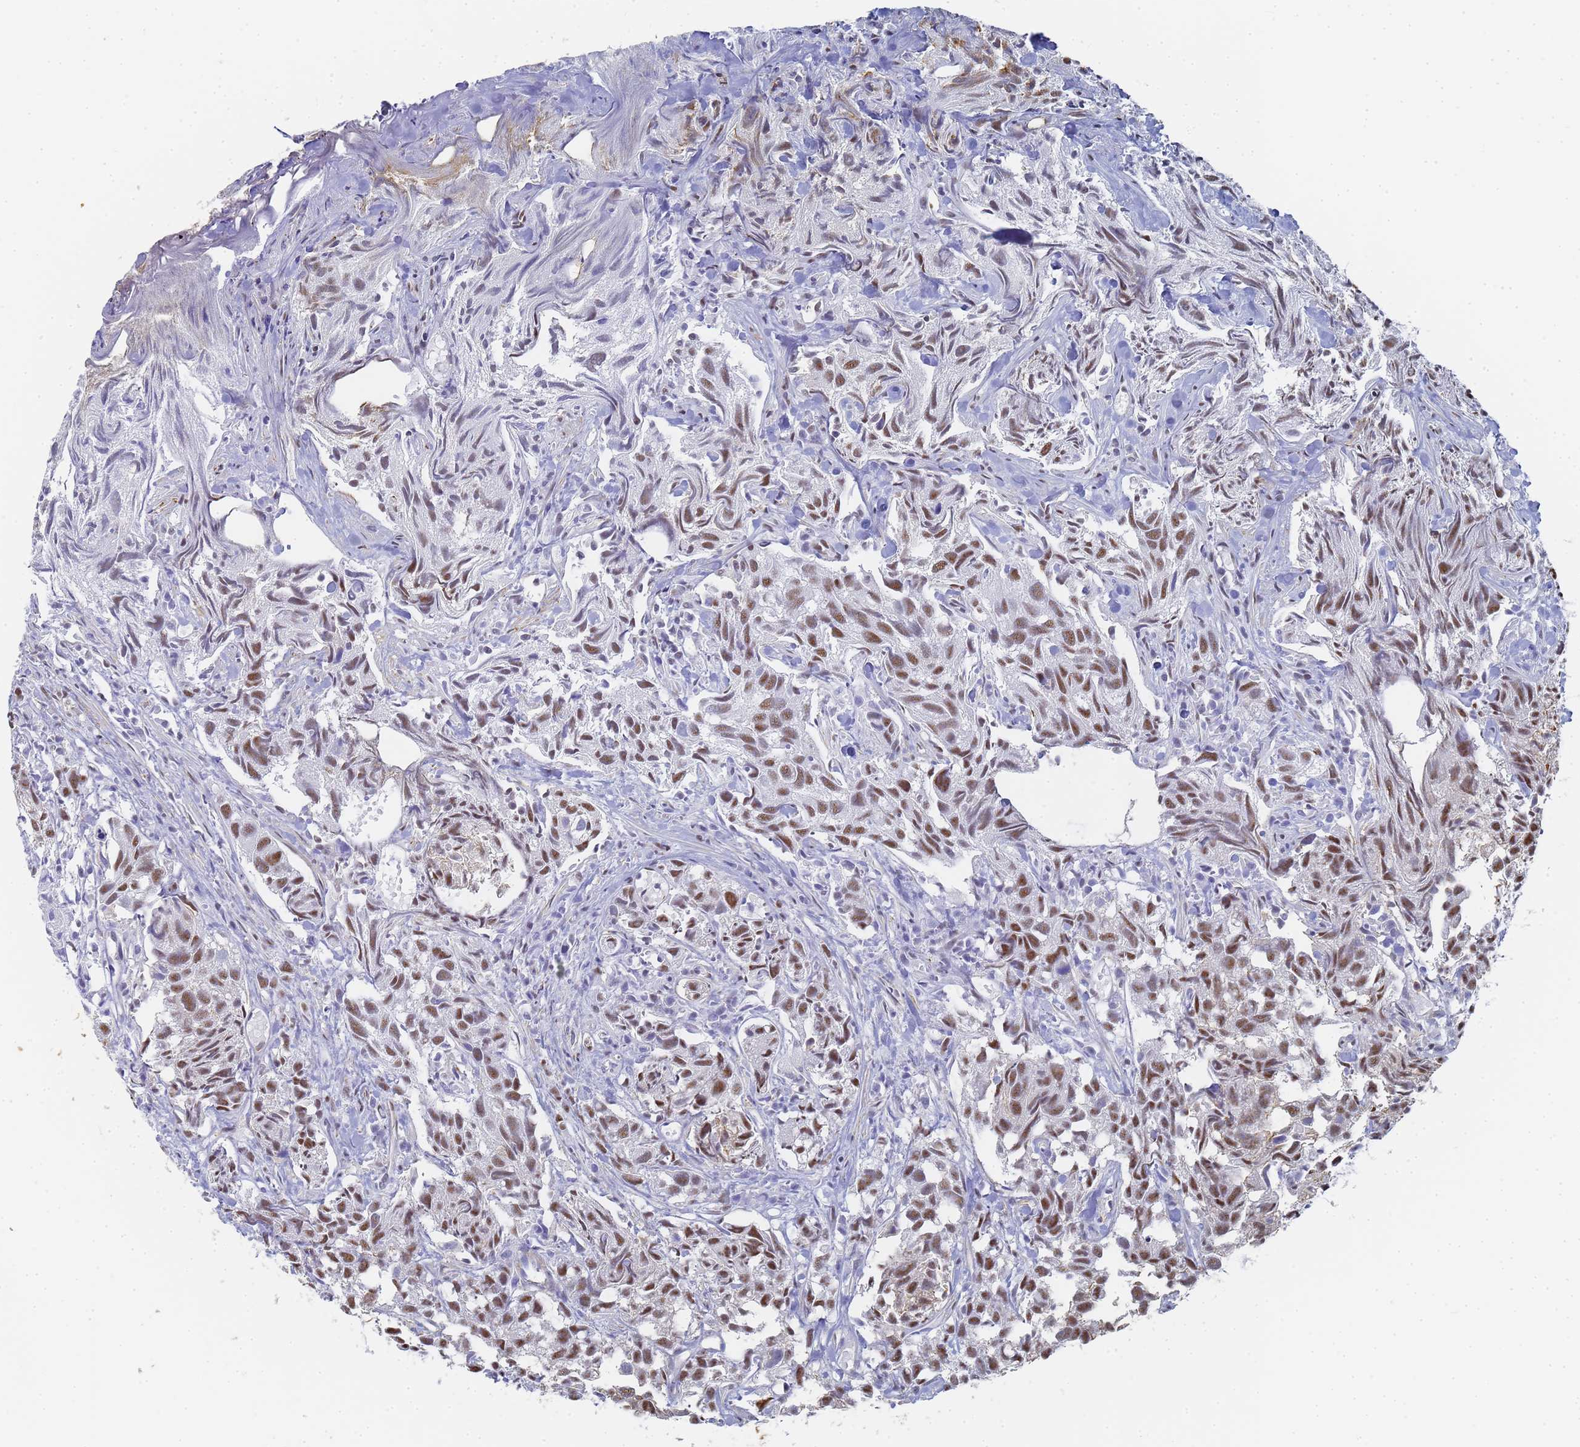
{"staining": {"intensity": "moderate", "quantity": ">75%", "location": "nuclear"}, "tissue": "urothelial cancer", "cell_type": "Tumor cells", "image_type": "cancer", "snomed": [{"axis": "morphology", "description": "Urothelial carcinoma, High grade"}, {"axis": "topography", "description": "Urinary bladder"}], "caption": "This is a micrograph of immunohistochemistry (IHC) staining of urothelial cancer, which shows moderate expression in the nuclear of tumor cells.", "gene": "PRRT4", "patient": {"sex": "female", "age": 75}}